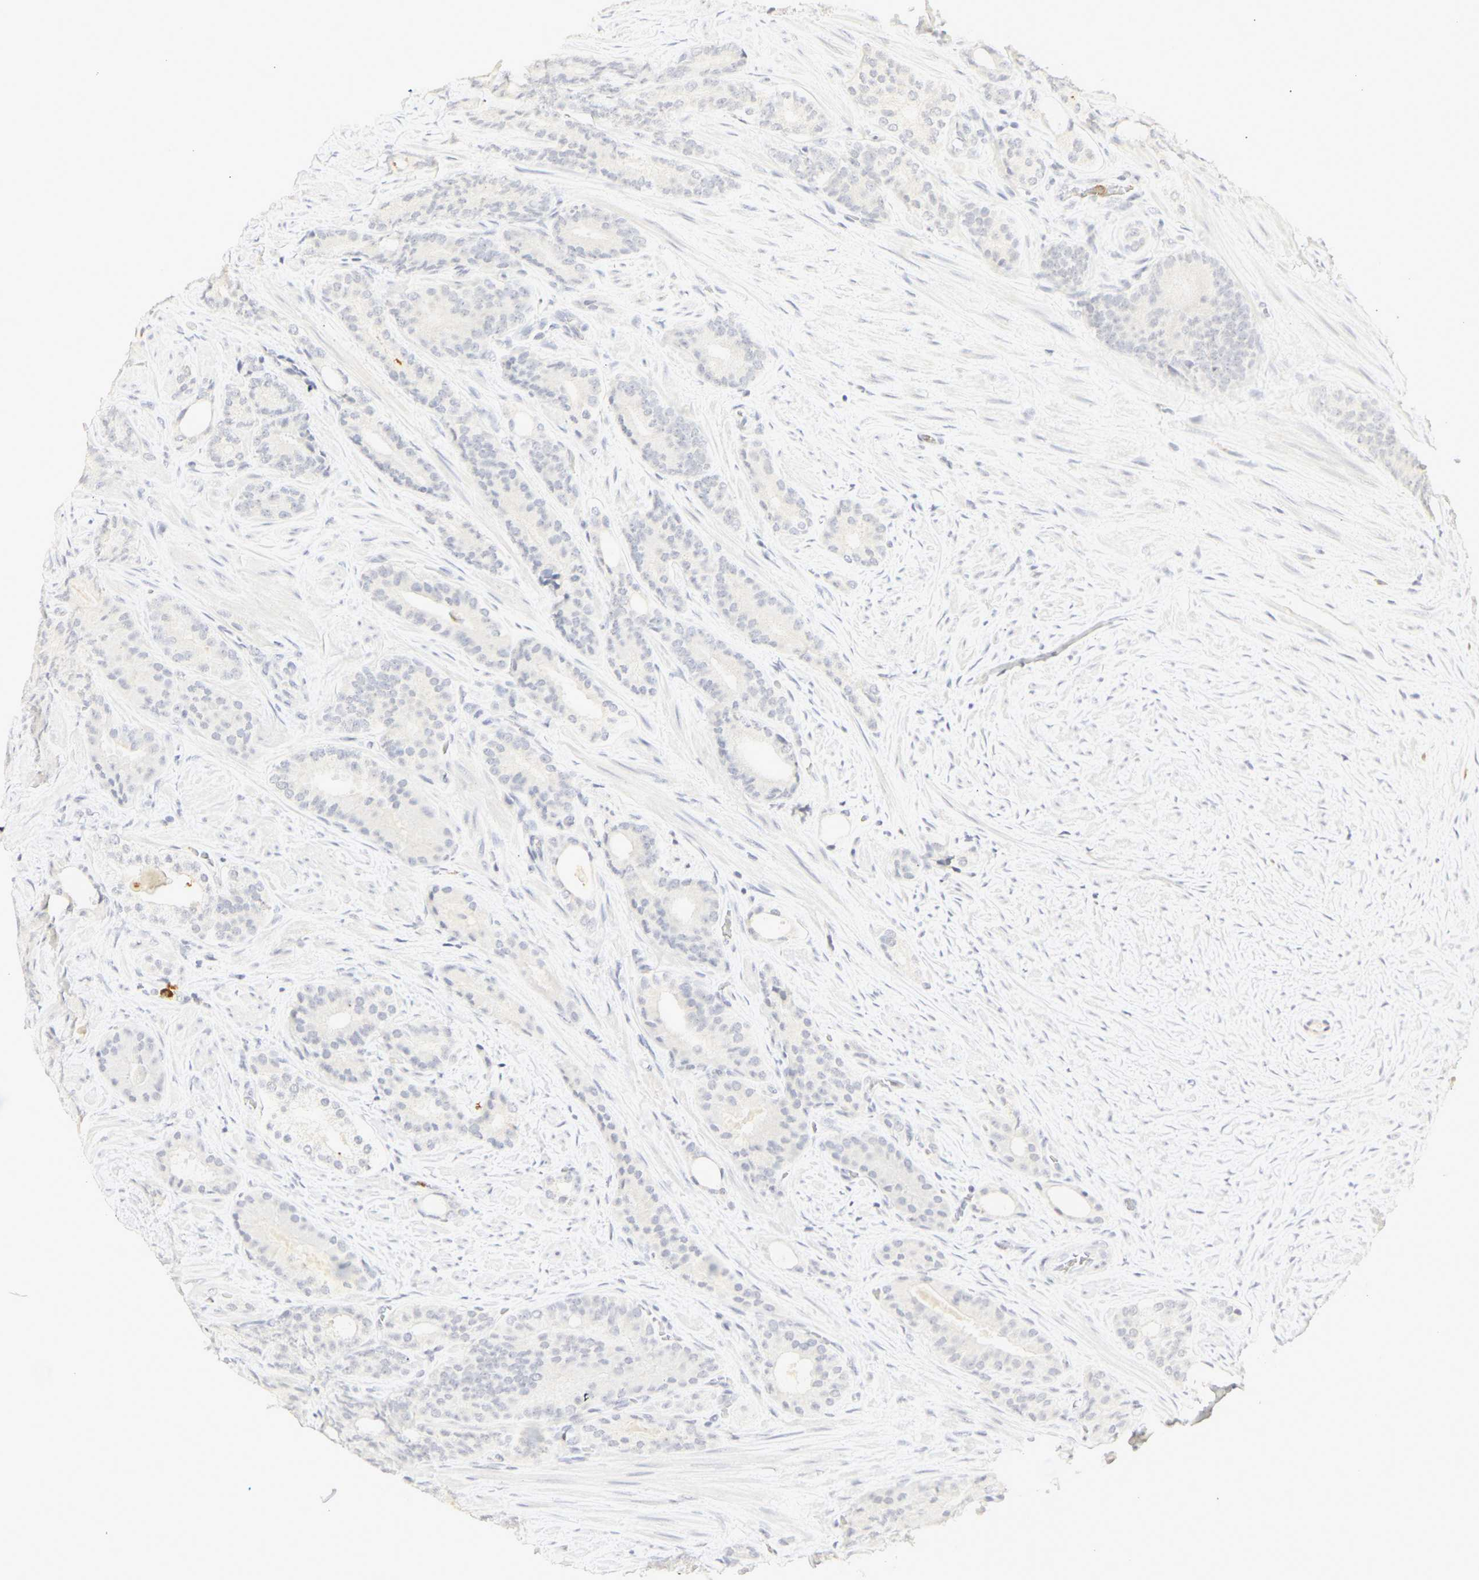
{"staining": {"intensity": "negative", "quantity": "none", "location": "none"}, "tissue": "prostate cancer", "cell_type": "Tumor cells", "image_type": "cancer", "snomed": [{"axis": "morphology", "description": "Adenocarcinoma, Low grade"}, {"axis": "topography", "description": "Prostate"}], "caption": "Immunohistochemical staining of prostate cancer displays no significant staining in tumor cells. (Immunohistochemistry, brightfield microscopy, high magnification).", "gene": "MPO", "patient": {"sex": "male", "age": 63}}